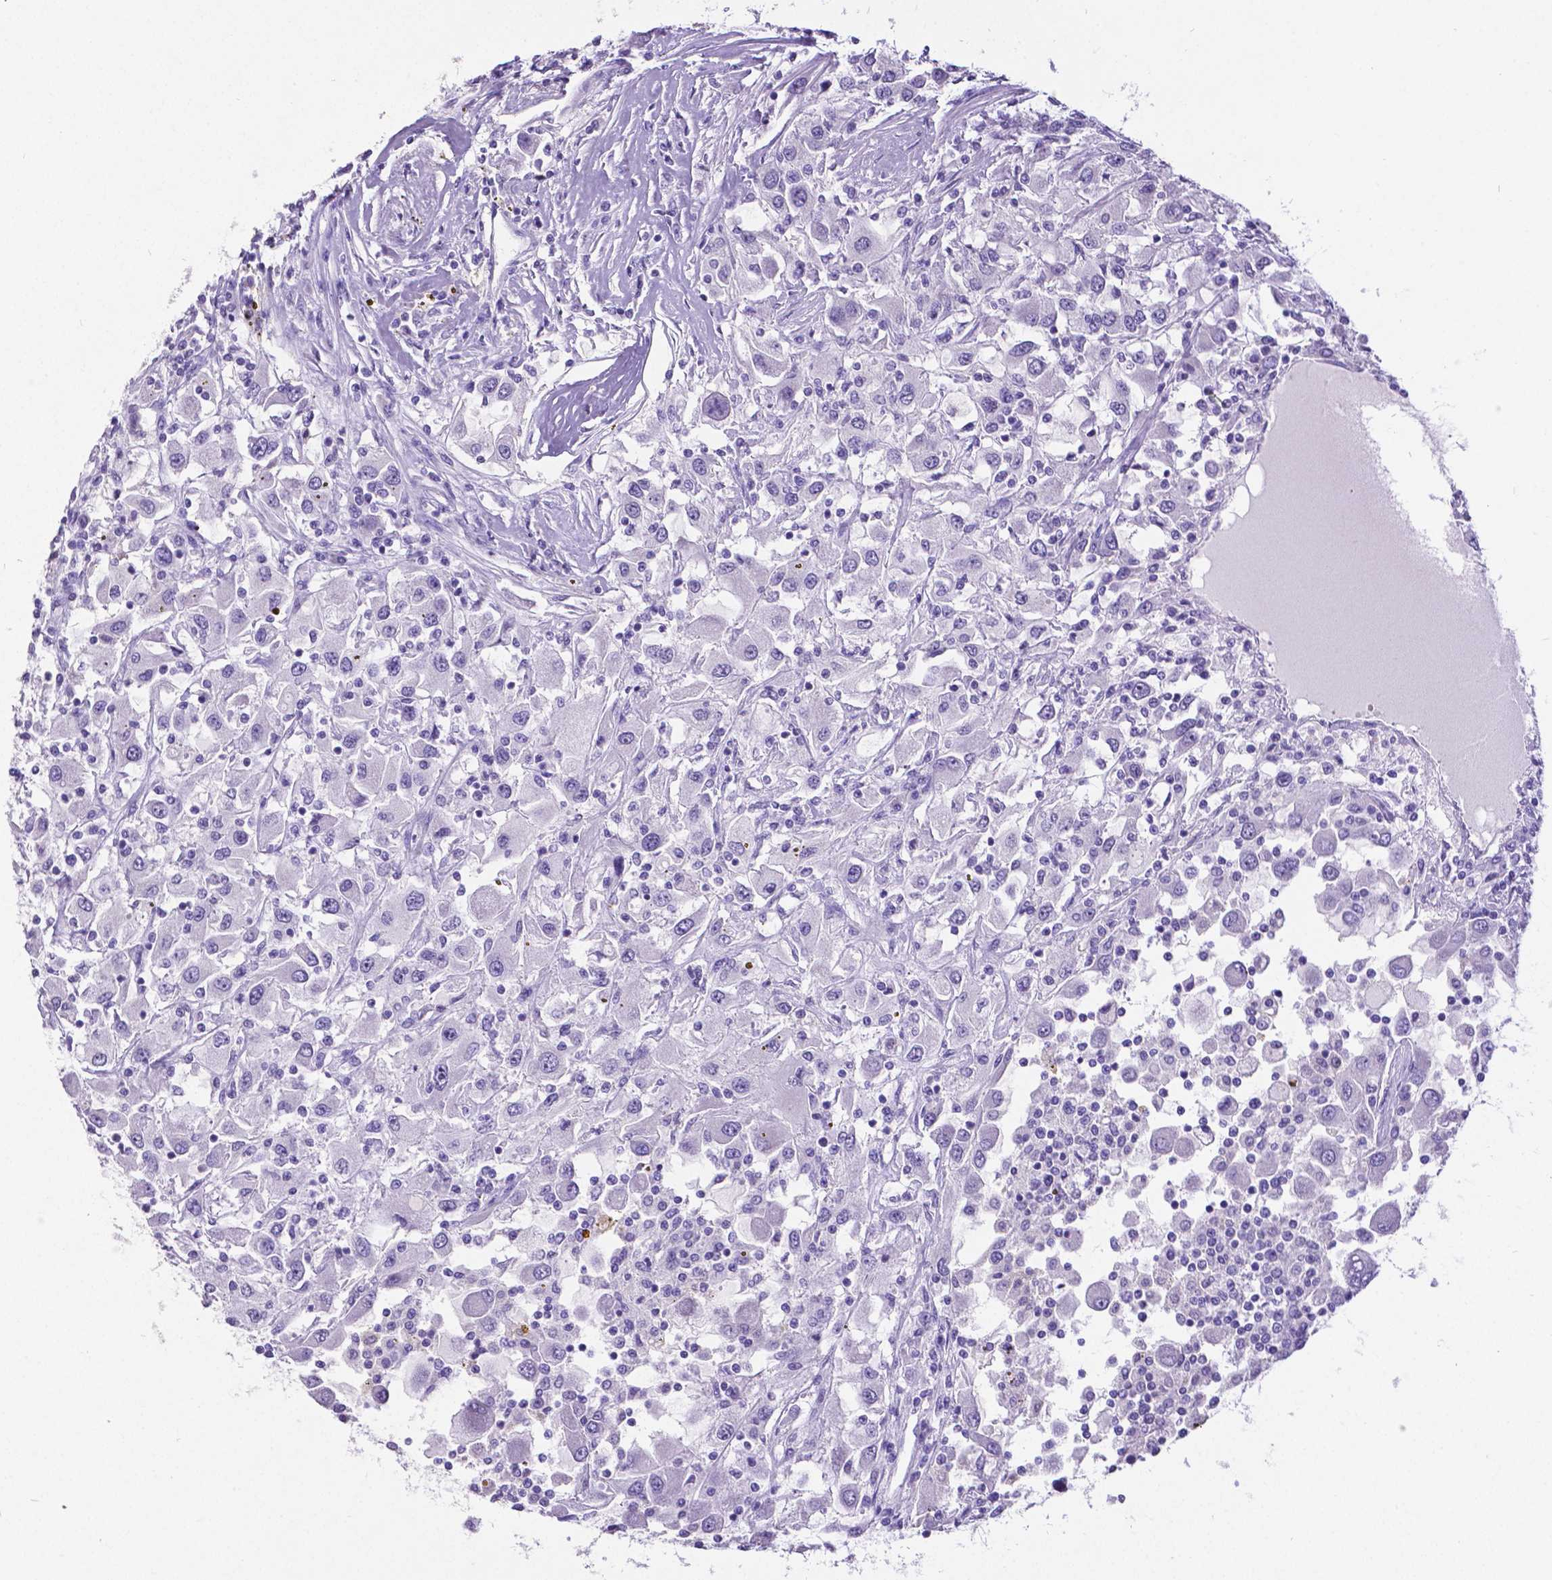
{"staining": {"intensity": "negative", "quantity": "none", "location": "none"}, "tissue": "renal cancer", "cell_type": "Tumor cells", "image_type": "cancer", "snomed": [{"axis": "morphology", "description": "Adenocarcinoma, NOS"}, {"axis": "topography", "description": "Kidney"}], "caption": "Tumor cells show no significant positivity in renal cancer (adenocarcinoma).", "gene": "SATB2", "patient": {"sex": "female", "age": 67}}